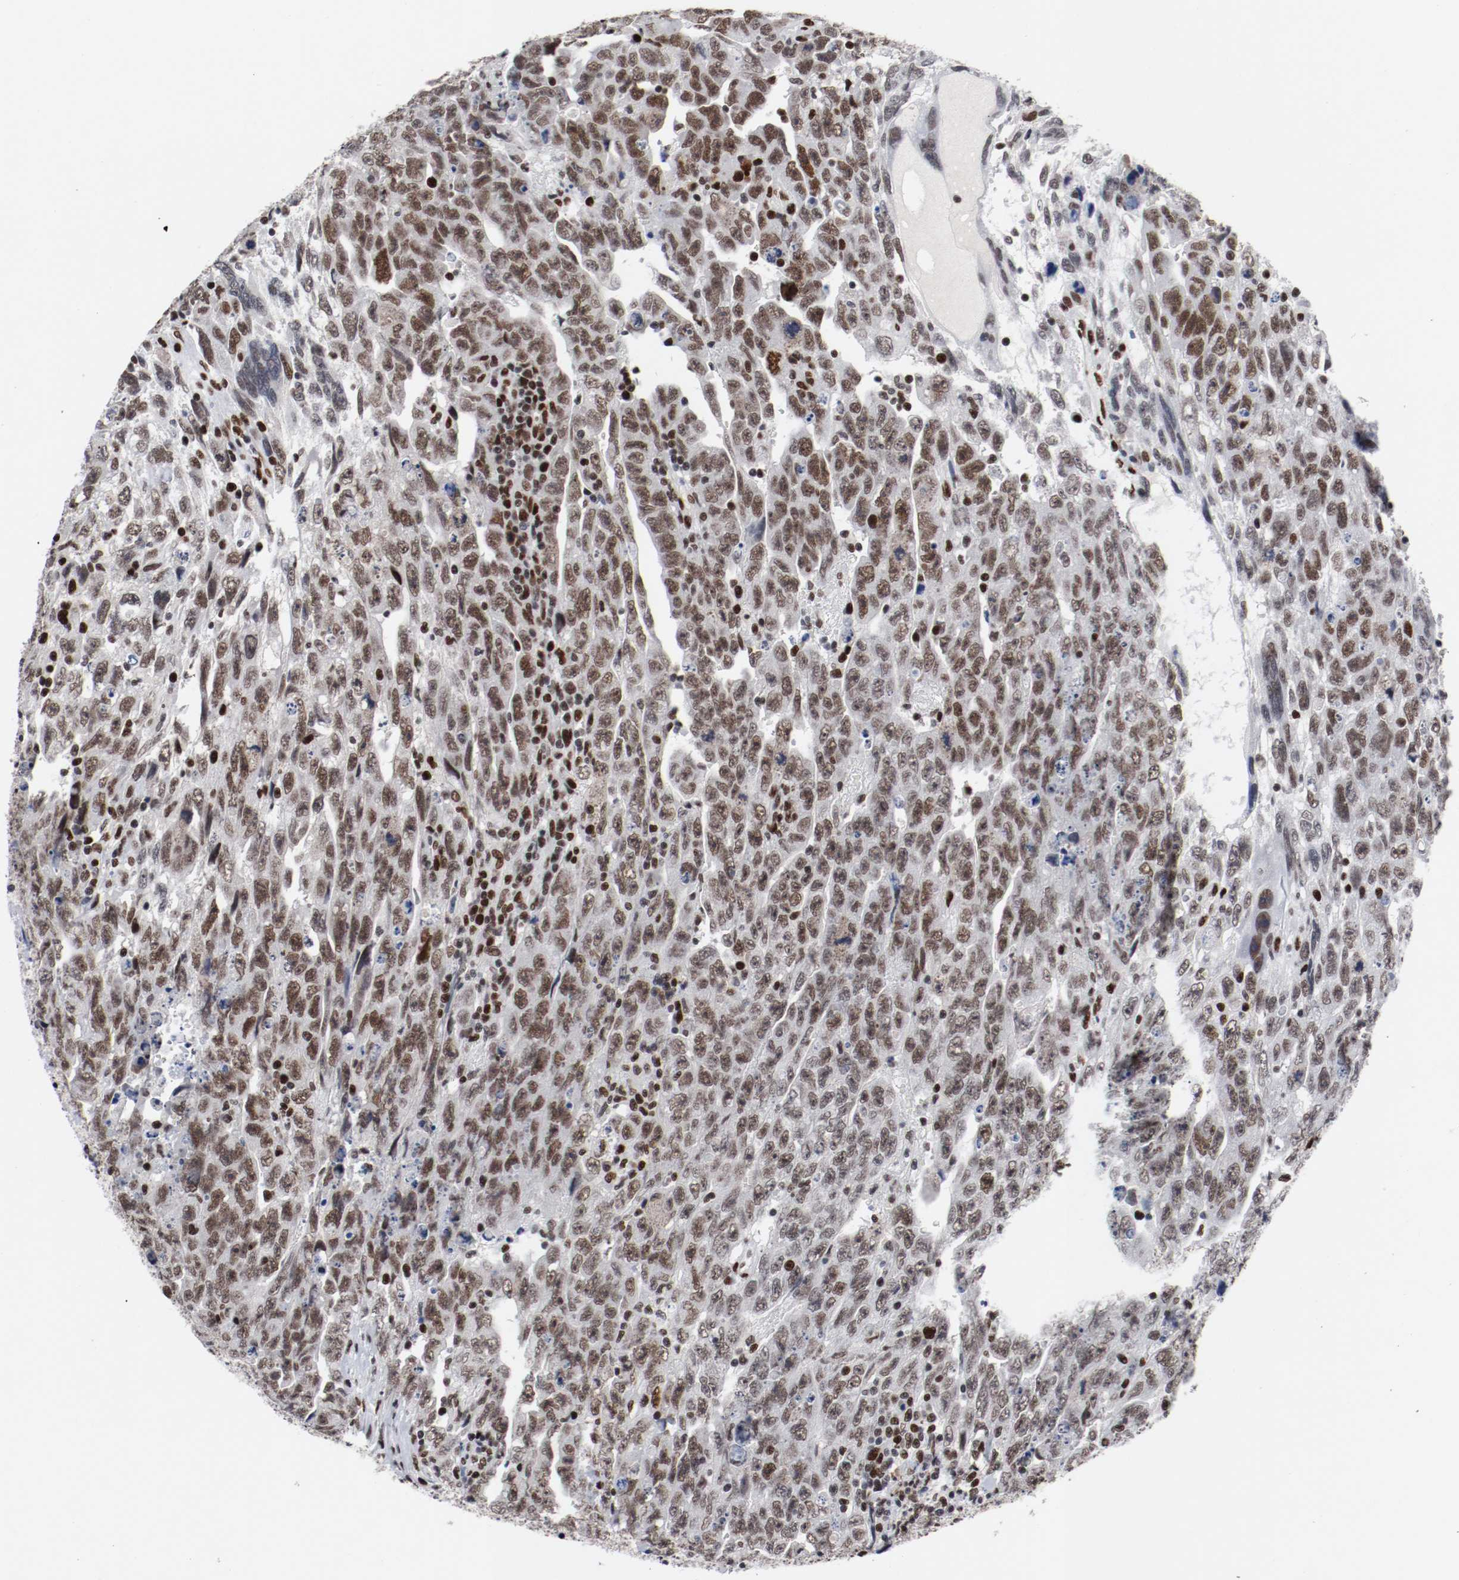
{"staining": {"intensity": "moderate", "quantity": "25%-75%", "location": "nuclear"}, "tissue": "testis cancer", "cell_type": "Tumor cells", "image_type": "cancer", "snomed": [{"axis": "morphology", "description": "Carcinoma, Embryonal, NOS"}, {"axis": "topography", "description": "Testis"}], "caption": "Immunohistochemistry (IHC) histopathology image of human testis embryonal carcinoma stained for a protein (brown), which reveals medium levels of moderate nuclear positivity in approximately 25%-75% of tumor cells.", "gene": "MEF2D", "patient": {"sex": "male", "age": 28}}